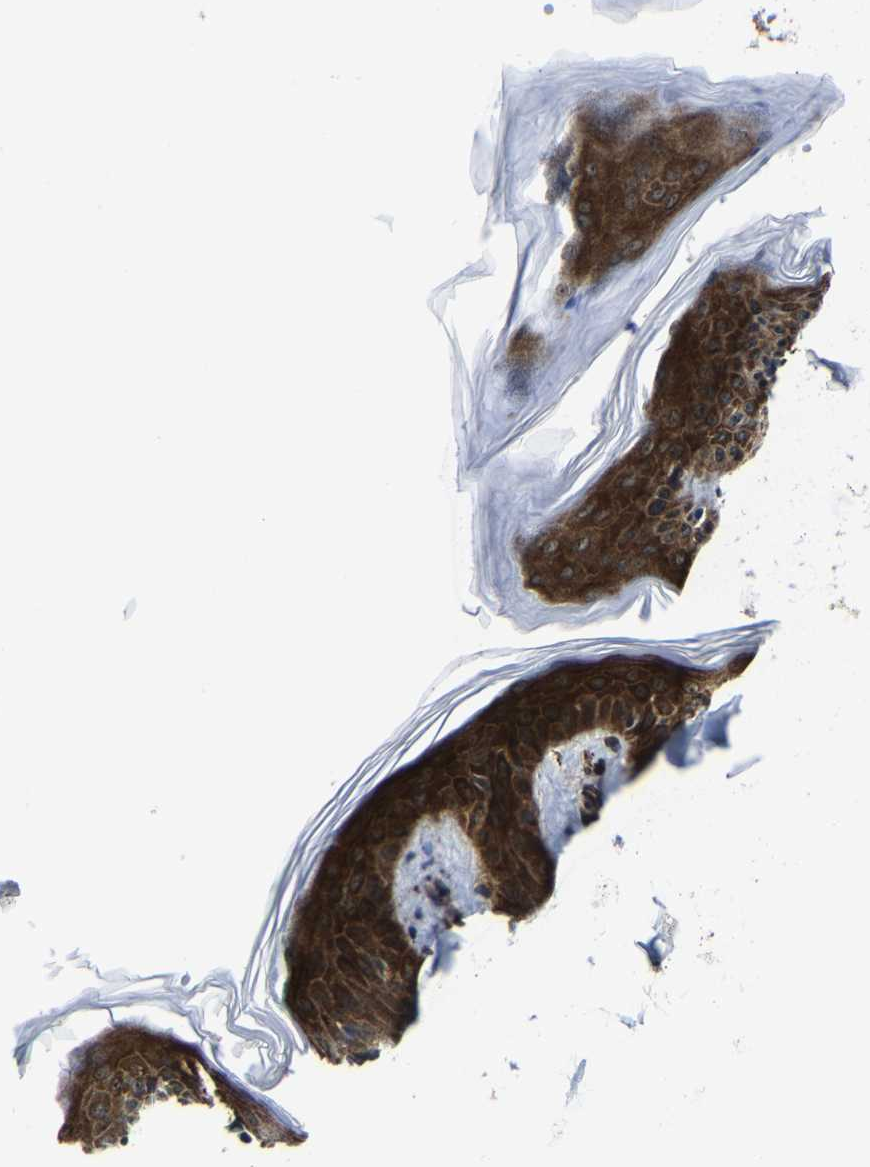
{"staining": {"intensity": "strong", "quantity": ">75%", "location": "cytoplasmic/membranous,nuclear"}, "tissue": "skin", "cell_type": "Fibroblasts", "image_type": "normal", "snomed": [{"axis": "morphology", "description": "Normal tissue, NOS"}, {"axis": "topography", "description": "Skin"}], "caption": "Fibroblasts demonstrate high levels of strong cytoplasmic/membranous,nuclear expression in about >75% of cells in normal human skin.", "gene": "ZCCHC7", "patient": {"sex": "female", "age": 17}}